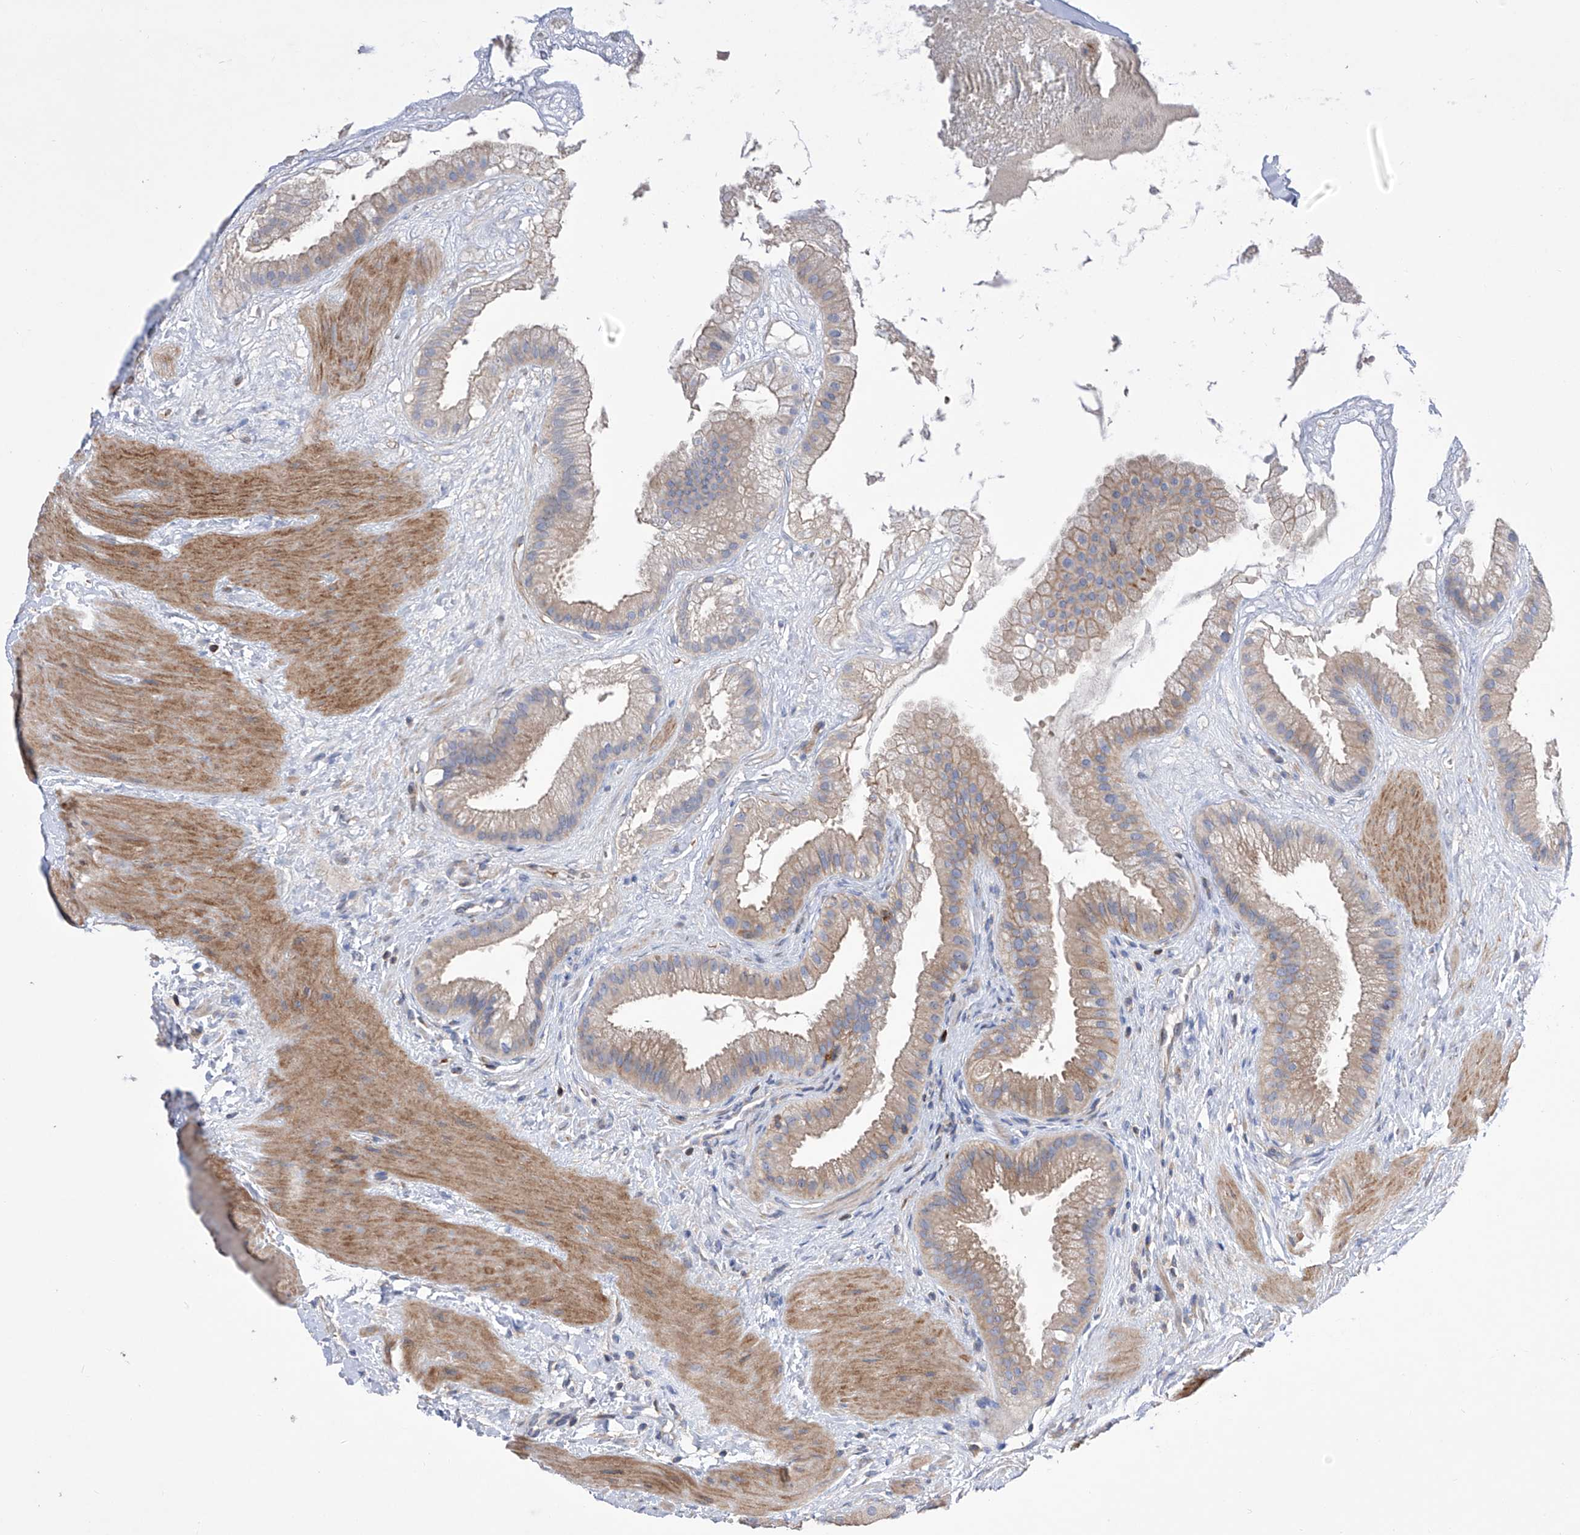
{"staining": {"intensity": "moderate", "quantity": "25%-75%", "location": "cytoplasmic/membranous"}, "tissue": "gallbladder", "cell_type": "Glandular cells", "image_type": "normal", "snomed": [{"axis": "morphology", "description": "Normal tissue, NOS"}, {"axis": "topography", "description": "Gallbladder"}], "caption": "Immunohistochemical staining of normal human gallbladder demonstrates moderate cytoplasmic/membranous protein positivity in about 25%-75% of glandular cells. The staining was performed using DAB, with brown indicating positive protein expression. Nuclei are stained blue with hematoxylin.", "gene": "NFATC4", "patient": {"sex": "male", "age": 55}}